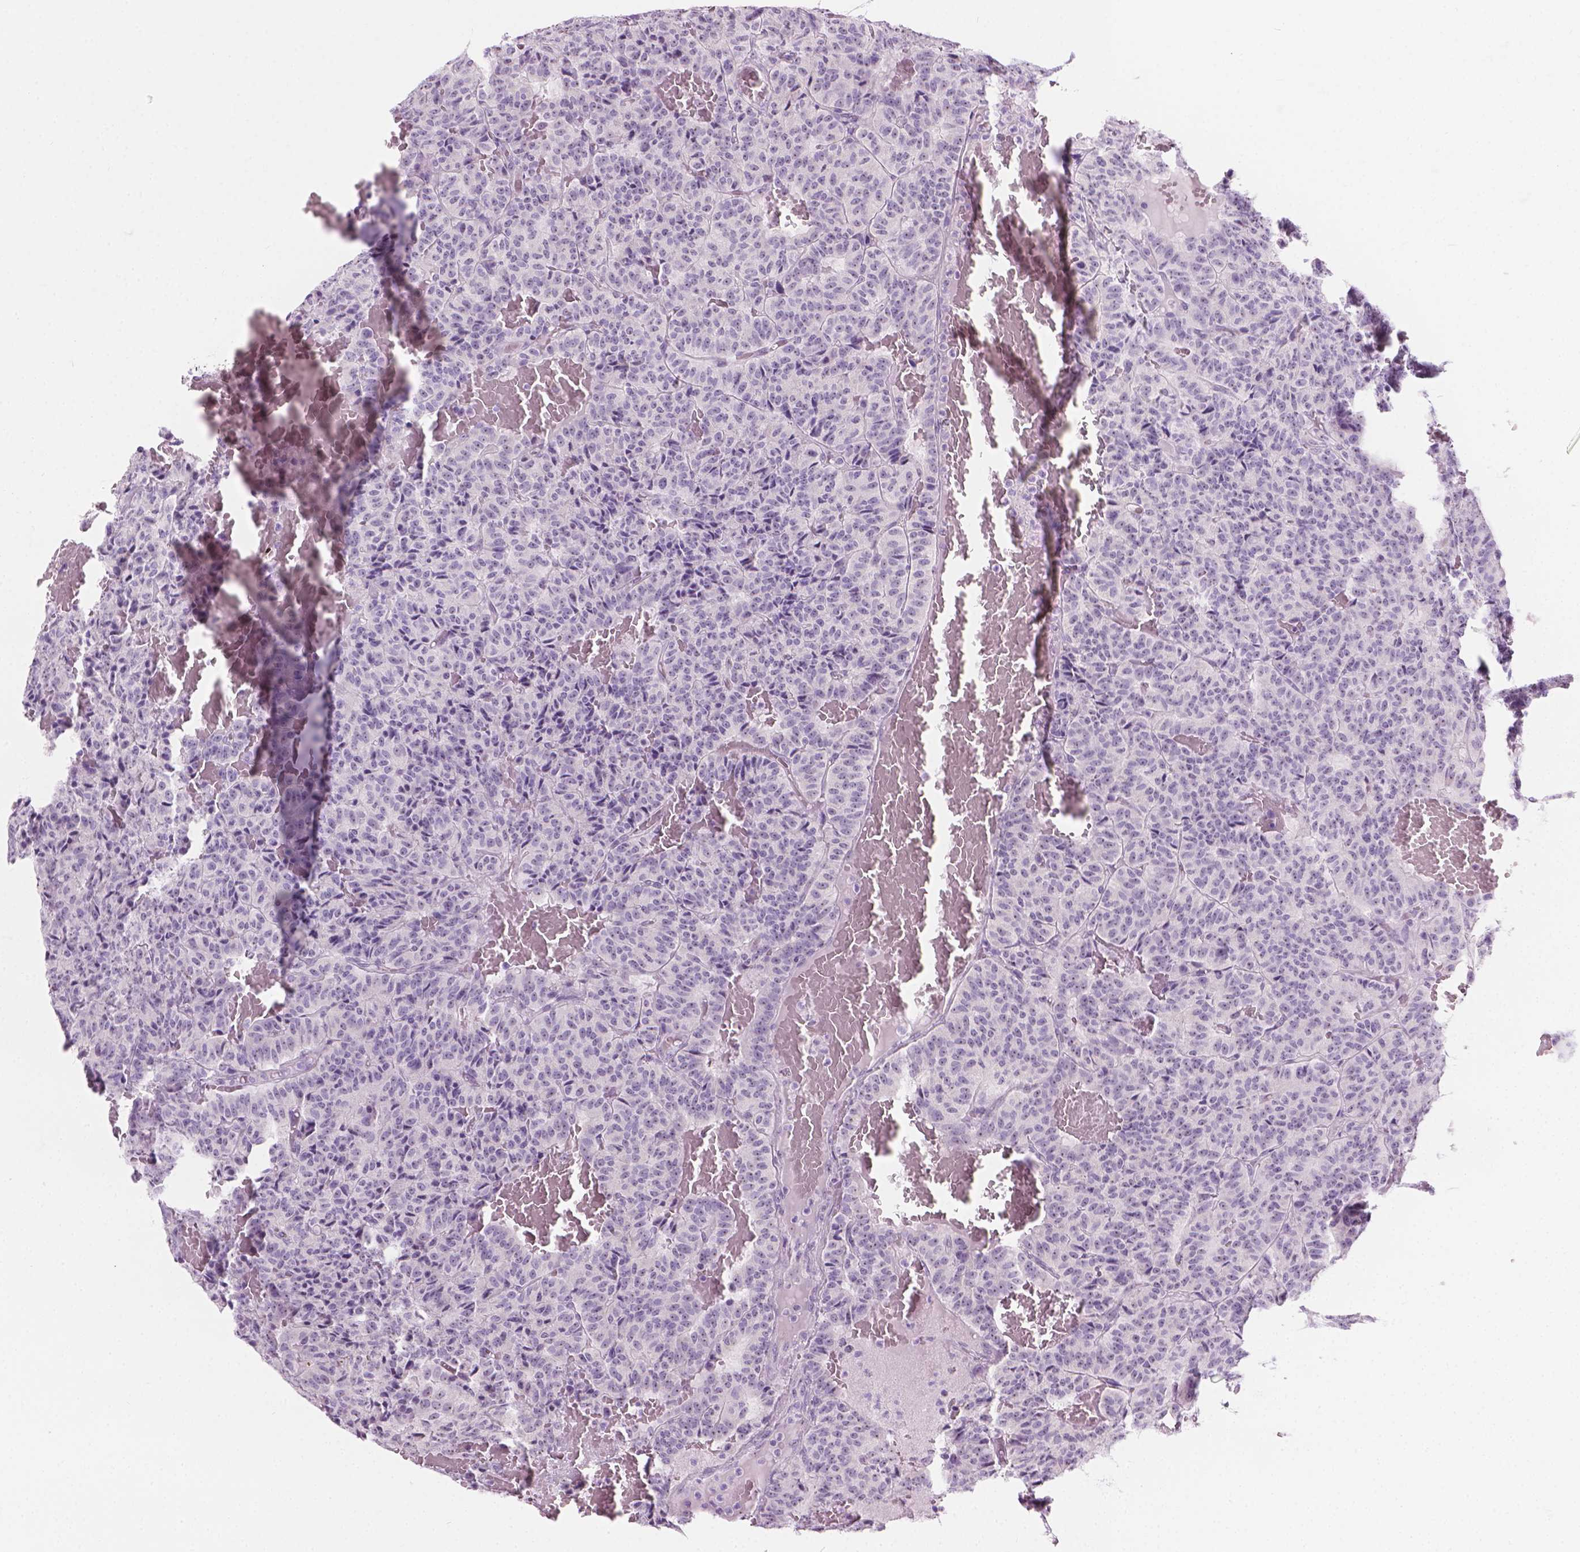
{"staining": {"intensity": "negative", "quantity": "none", "location": "none"}, "tissue": "carcinoid", "cell_type": "Tumor cells", "image_type": "cancer", "snomed": [{"axis": "morphology", "description": "Carcinoid, malignant, NOS"}, {"axis": "topography", "description": "Lung"}], "caption": "A micrograph of malignant carcinoid stained for a protein exhibits no brown staining in tumor cells. The staining was performed using DAB to visualize the protein expression in brown, while the nuclei were stained in blue with hematoxylin (Magnification: 20x).", "gene": "NOL7", "patient": {"sex": "male", "age": 70}}